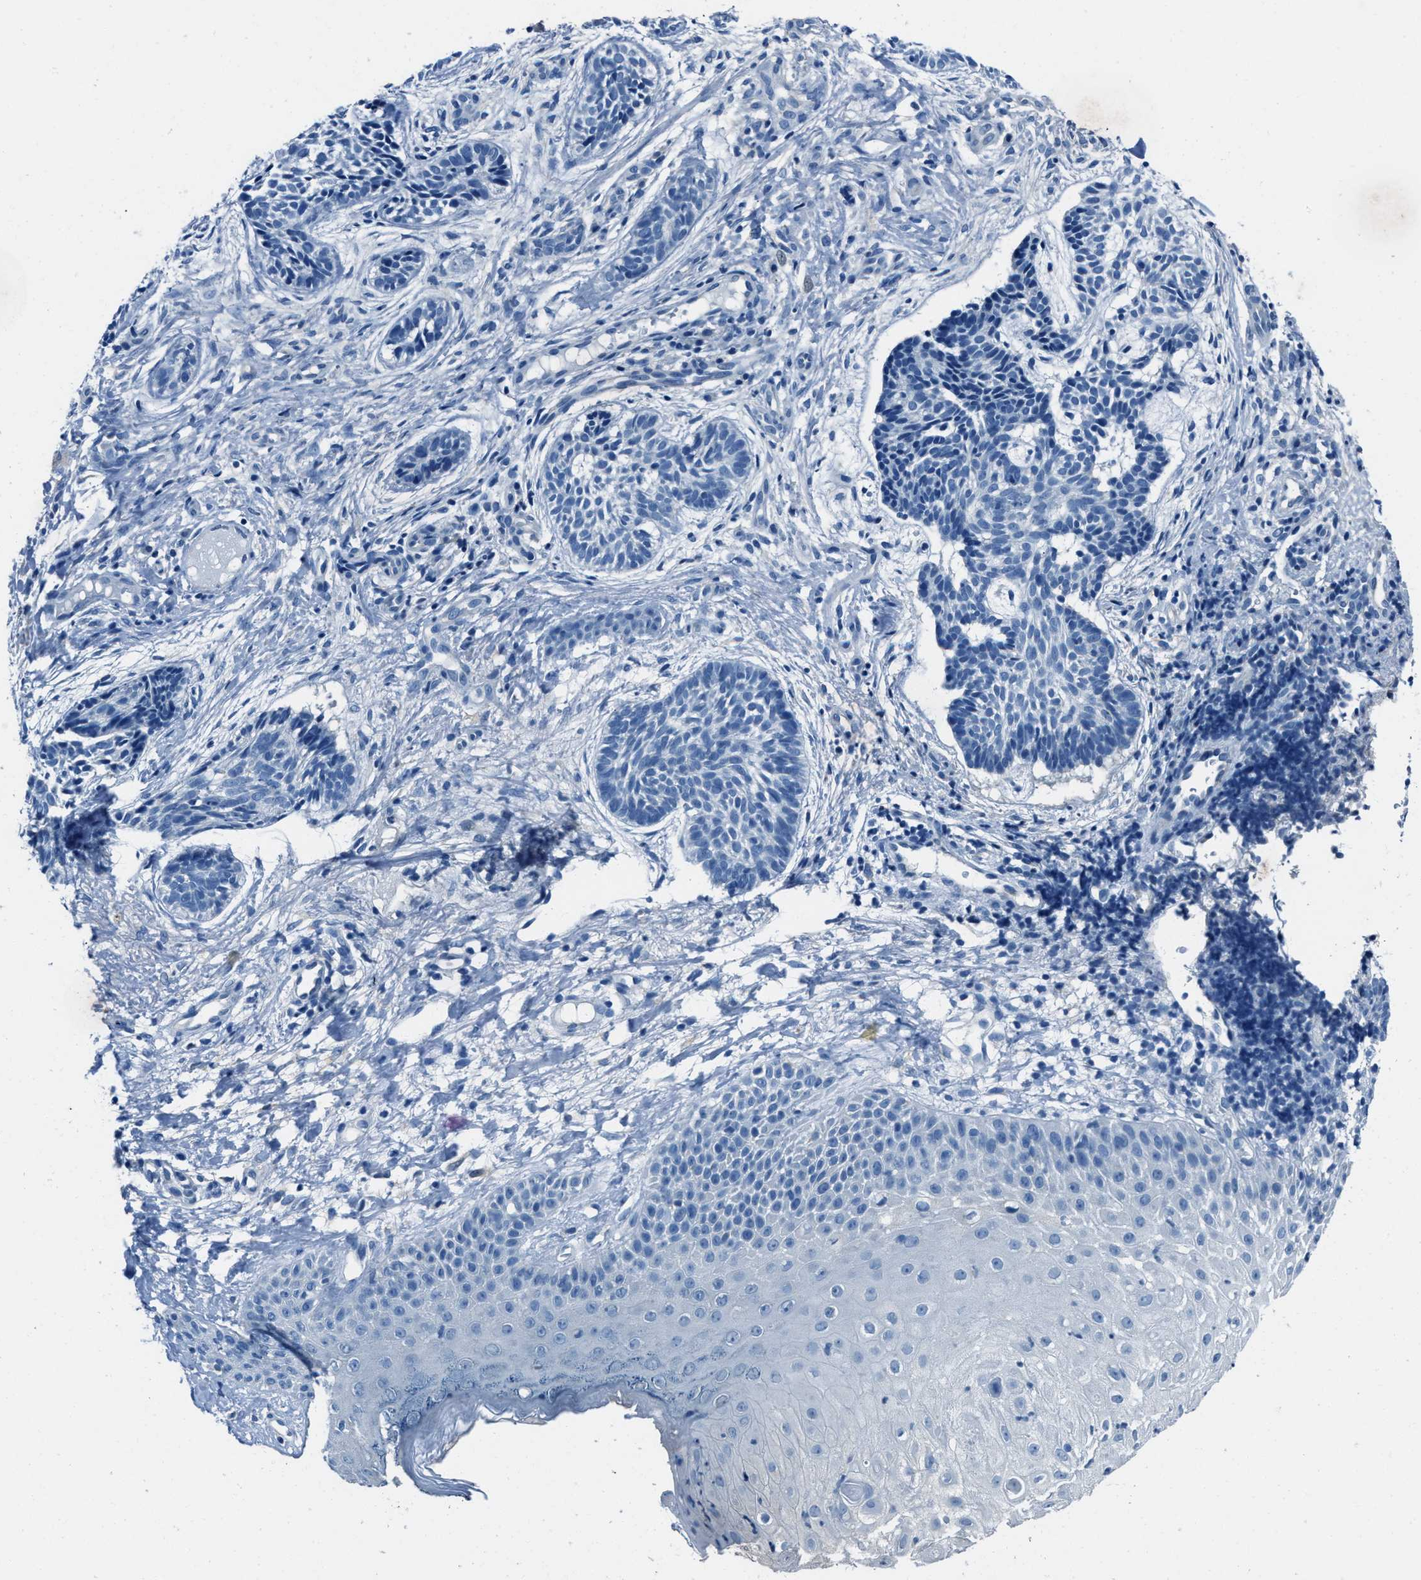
{"staining": {"intensity": "negative", "quantity": "none", "location": "none"}, "tissue": "skin cancer", "cell_type": "Tumor cells", "image_type": "cancer", "snomed": [{"axis": "morphology", "description": "Normal tissue, NOS"}, {"axis": "morphology", "description": "Basal cell carcinoma"}, {"axis": "topography", "description": "Skin"}], "caption": "Immunohistochemistry (IHC) image of skin cancer stained for a protein (brown), which displays no staining in tumor cells.", "gene": "AMACR", "patient": {"sex": "male", "age": 63}}